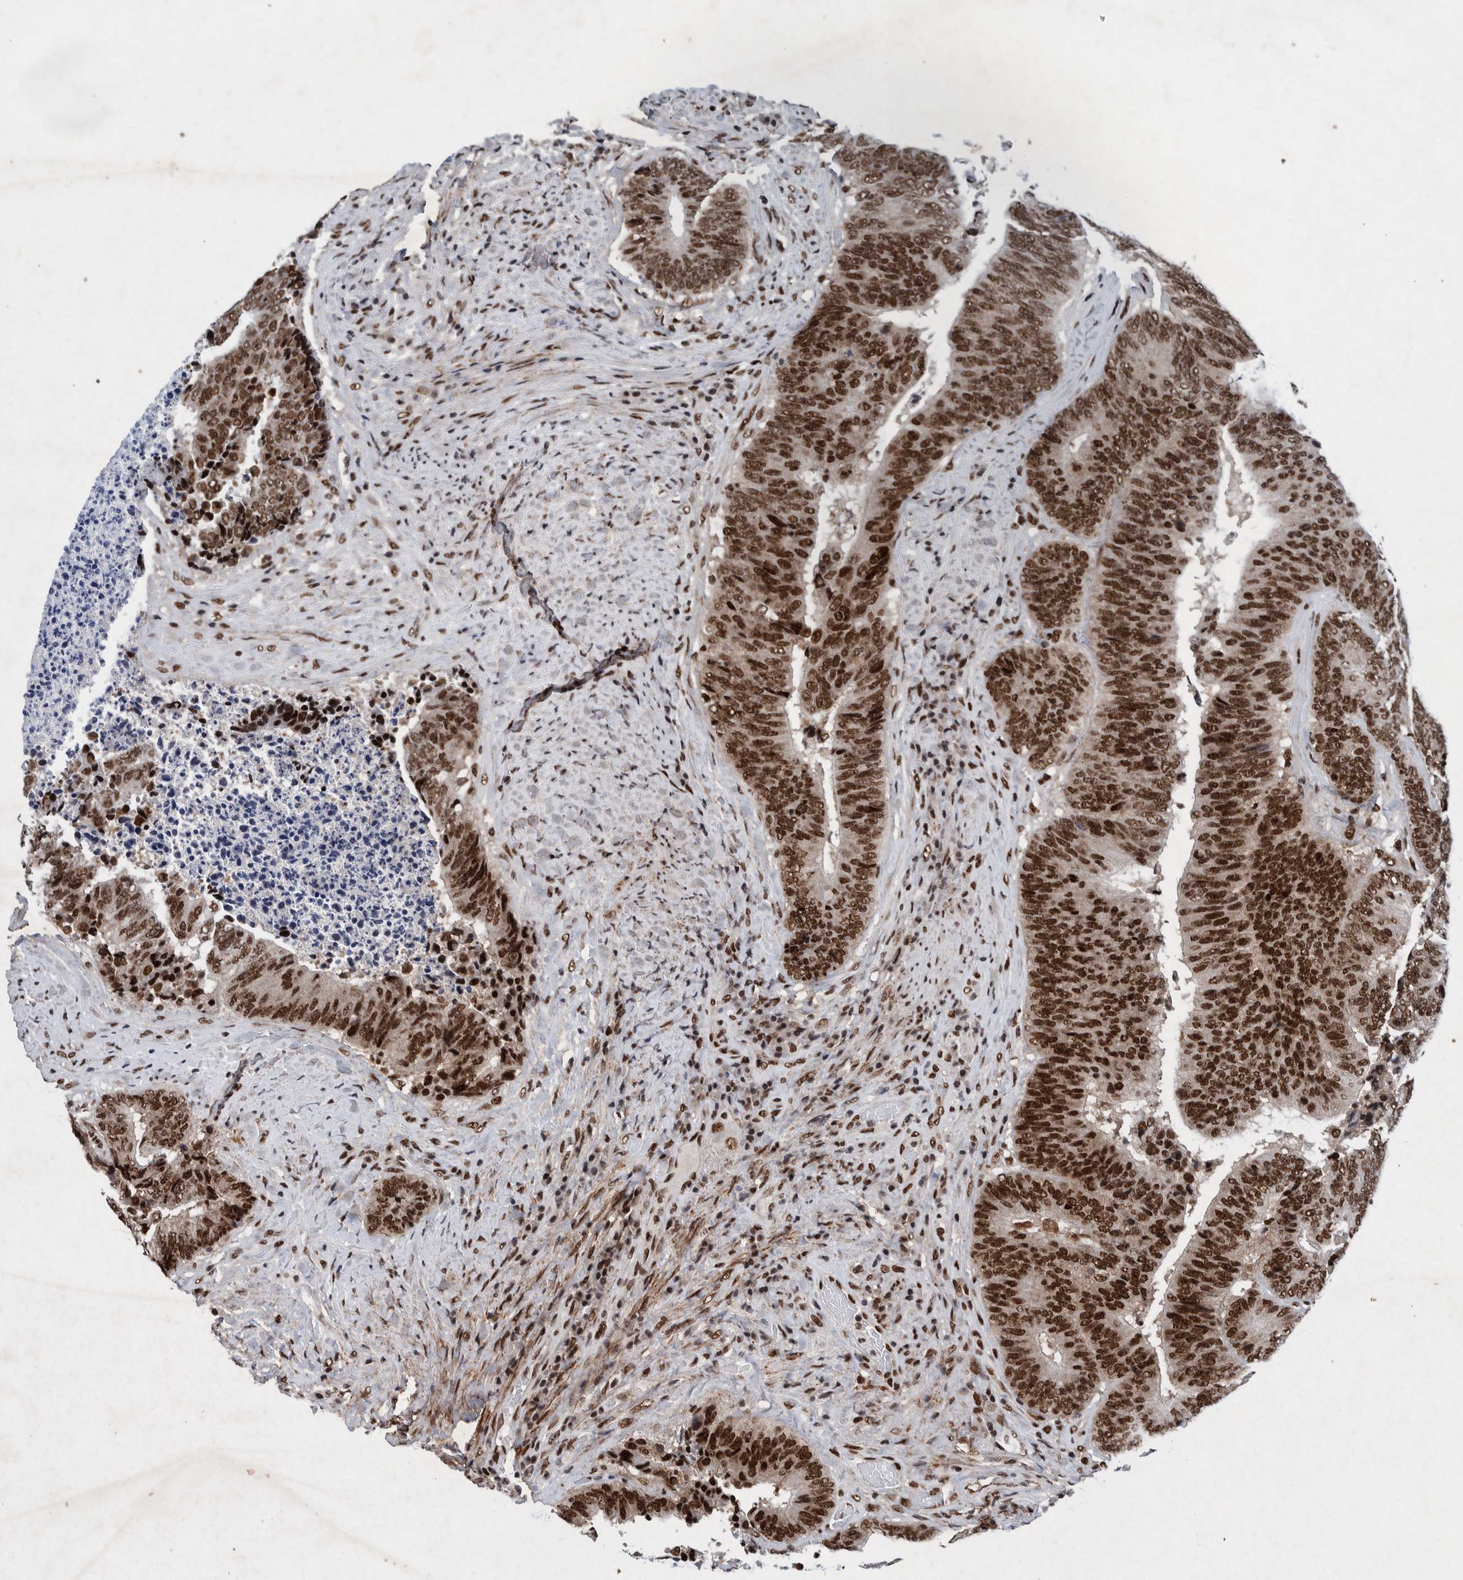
{"staining": {"intensity": "strong", "quantity": ">75%", "location": "nuclear"}, "tissue": "colorectal cancer", "cell_type": "Tumor cells", "image_type": "cancer", "snomed": [{"axis": "morphology", "description": "Adenocarcinoma, NOS"}, {"axis": "topography", "description": "Rectum"}], "caption": "A photomicrograph of colorectal cancer (adenocarcinoma) stained for a protein demonstrates strong nuclear brown staining in tumor cells. (brown staining indicates protein expression, while blue staining denotes nuclei).", "gene": "TAF10", "patient": {"sex": "male", "age": 72}}